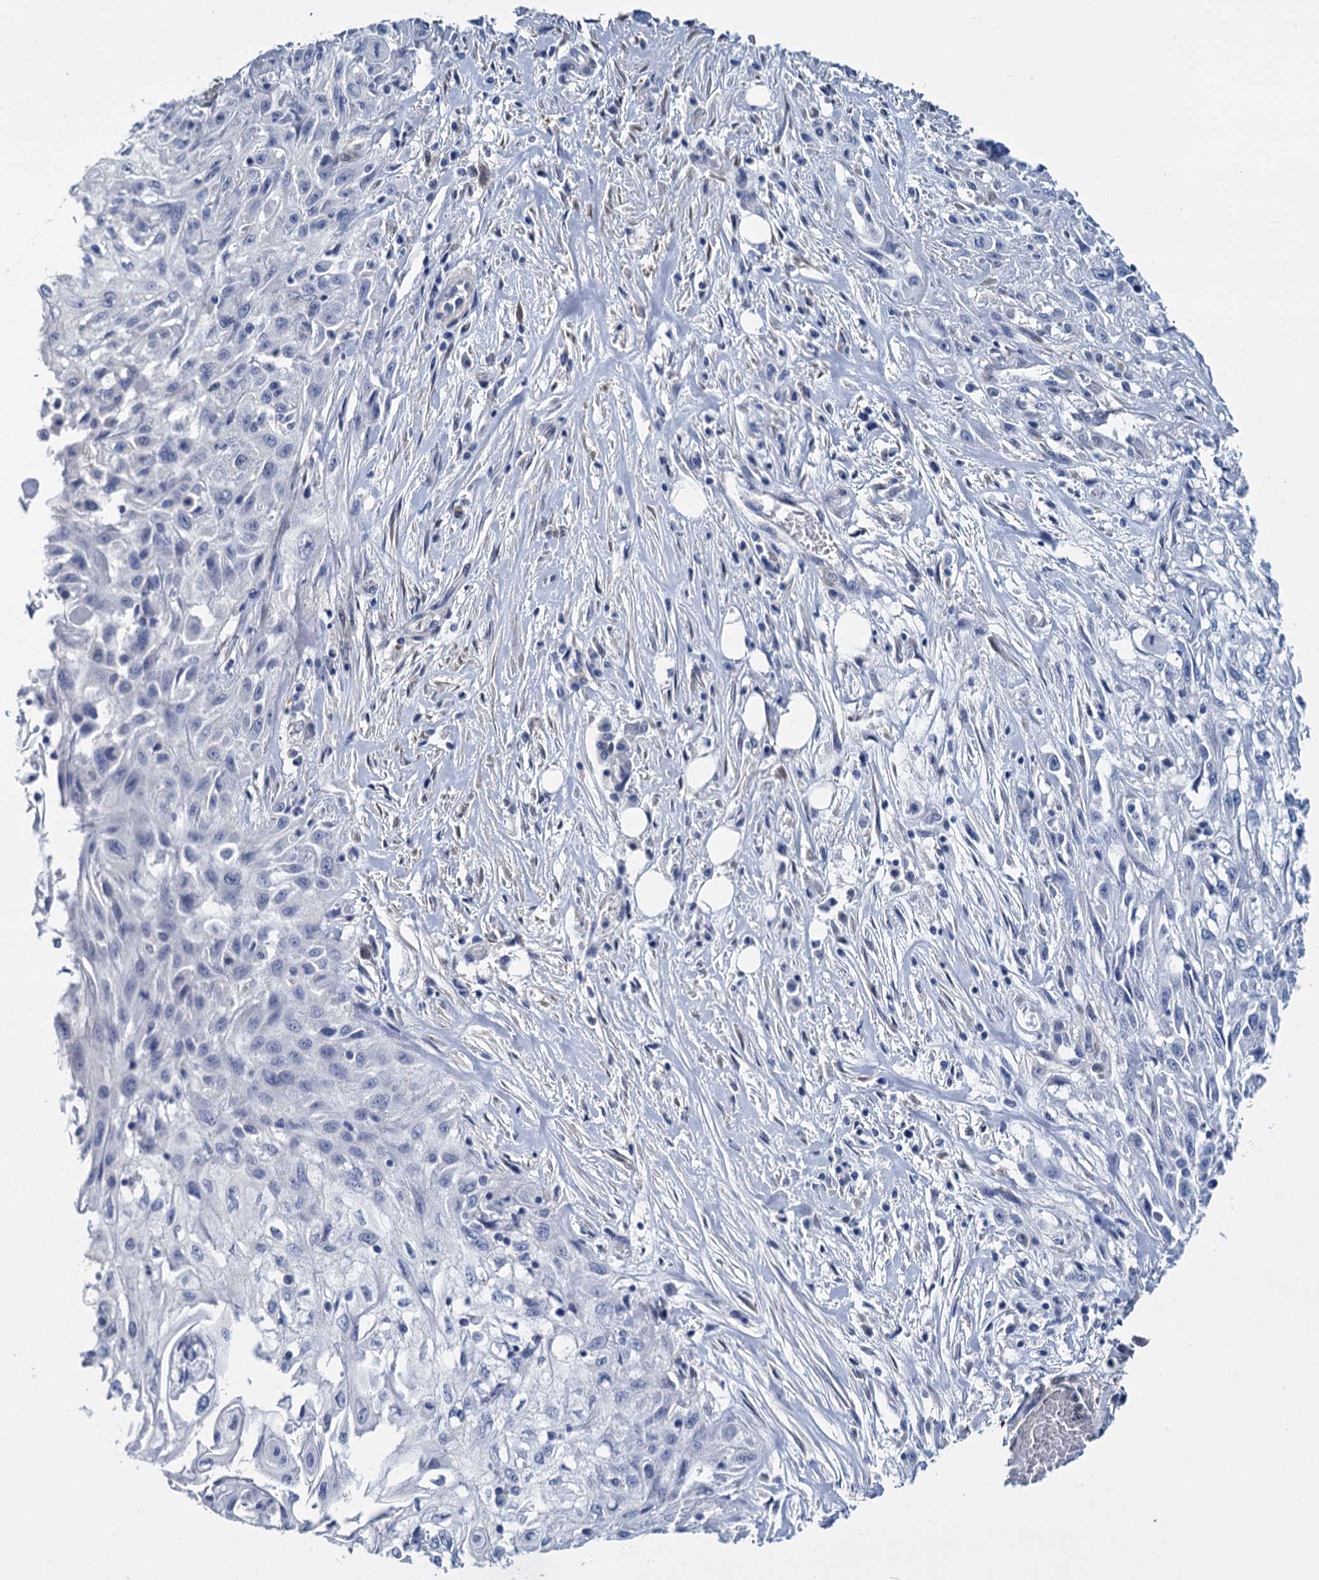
{"staining": {"intensity": "negative", "quantity": "none", "location": "none"}, "tissue": "skin cancer", "cell_type": "Tumor cells", "image_type": "cancer", "snomed": [{"axis": "morphology", "description": "Squamous cell carcinoma, NOS"}, {"axis": "morphology", "description": "Squamous cell carcinoma, metastatic, NOS"}, {"axis": "topography", "description": "Skin"}, {"axis": "topography", "description": "Lymph node"}], "caption": "The IHC image has no significant positivity in tumor cells of skin cancer (squamous cell carcinoma) tissue.", "gene": "GSTM3", "patient": {"sex": "male", "age": 75}}